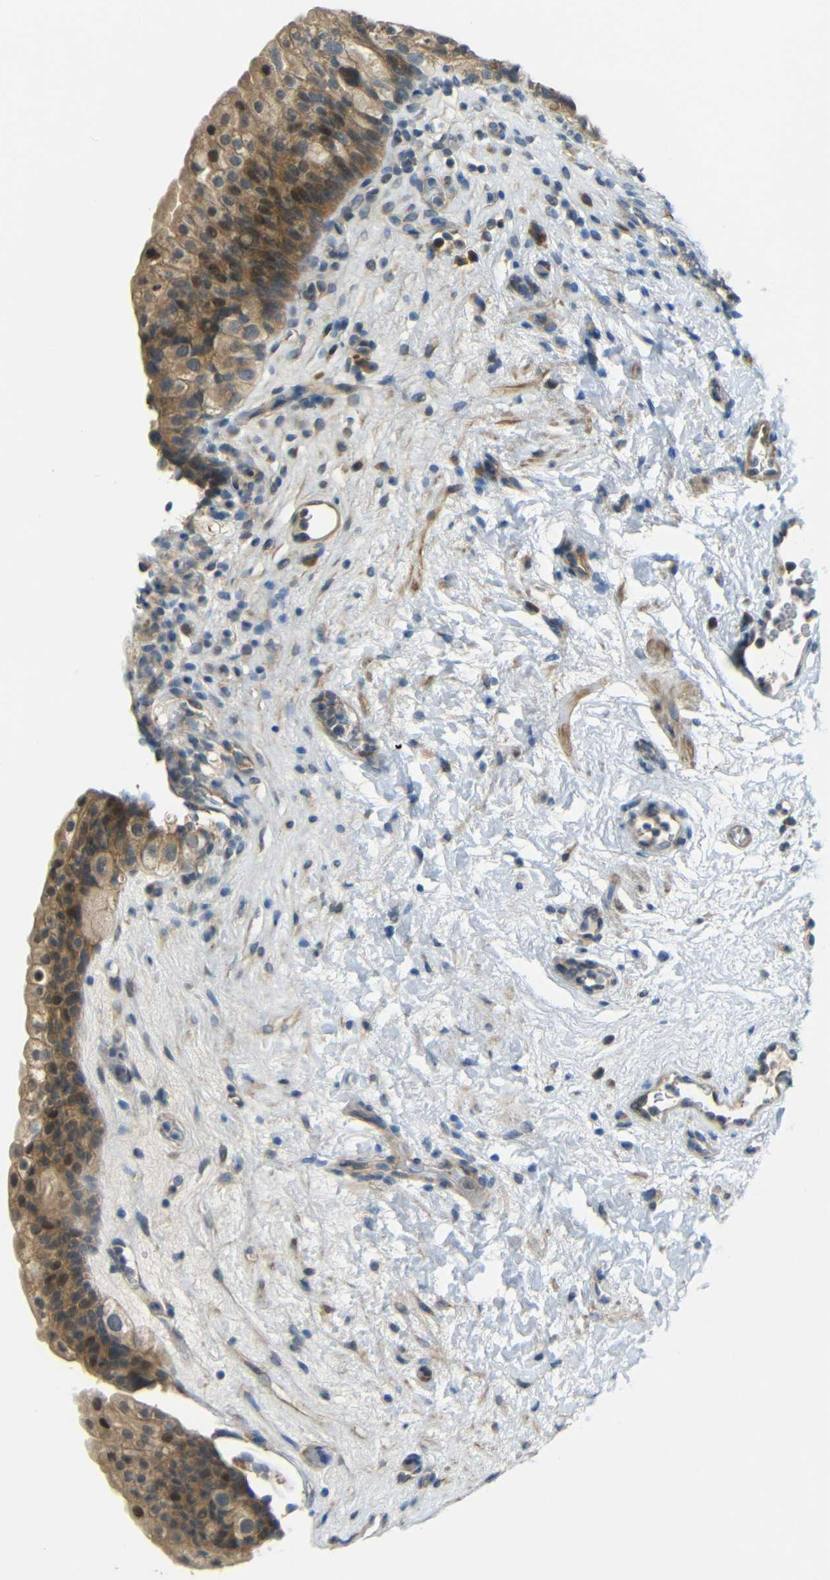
{"staining": {"intensity": "moderate", "quantity": ">75%", "location": "cytoplasmic/membranous"}, "tissue": "urinary bladder", "cell_type": "Urothelial cells", "image_type": "normal", "snomed": [{"axis": "morphology", "description": "Normal tissue, NOS"}, {"axis": "topography", "description": "Urinary bladder"}], "caption": "Immunohistochemical staining of benign urinary bladder shows moderate cytoplasmic/membranous protein positivity in about >75% of urothelial cells. The staining was performed using DAB to visualize the protein expression in brown, while the nuclei were stained in blue with hematoxylin (Magnification: 20x).", "gene": "FNDC3A", "patient": {"sex": "female", "age": 64}}